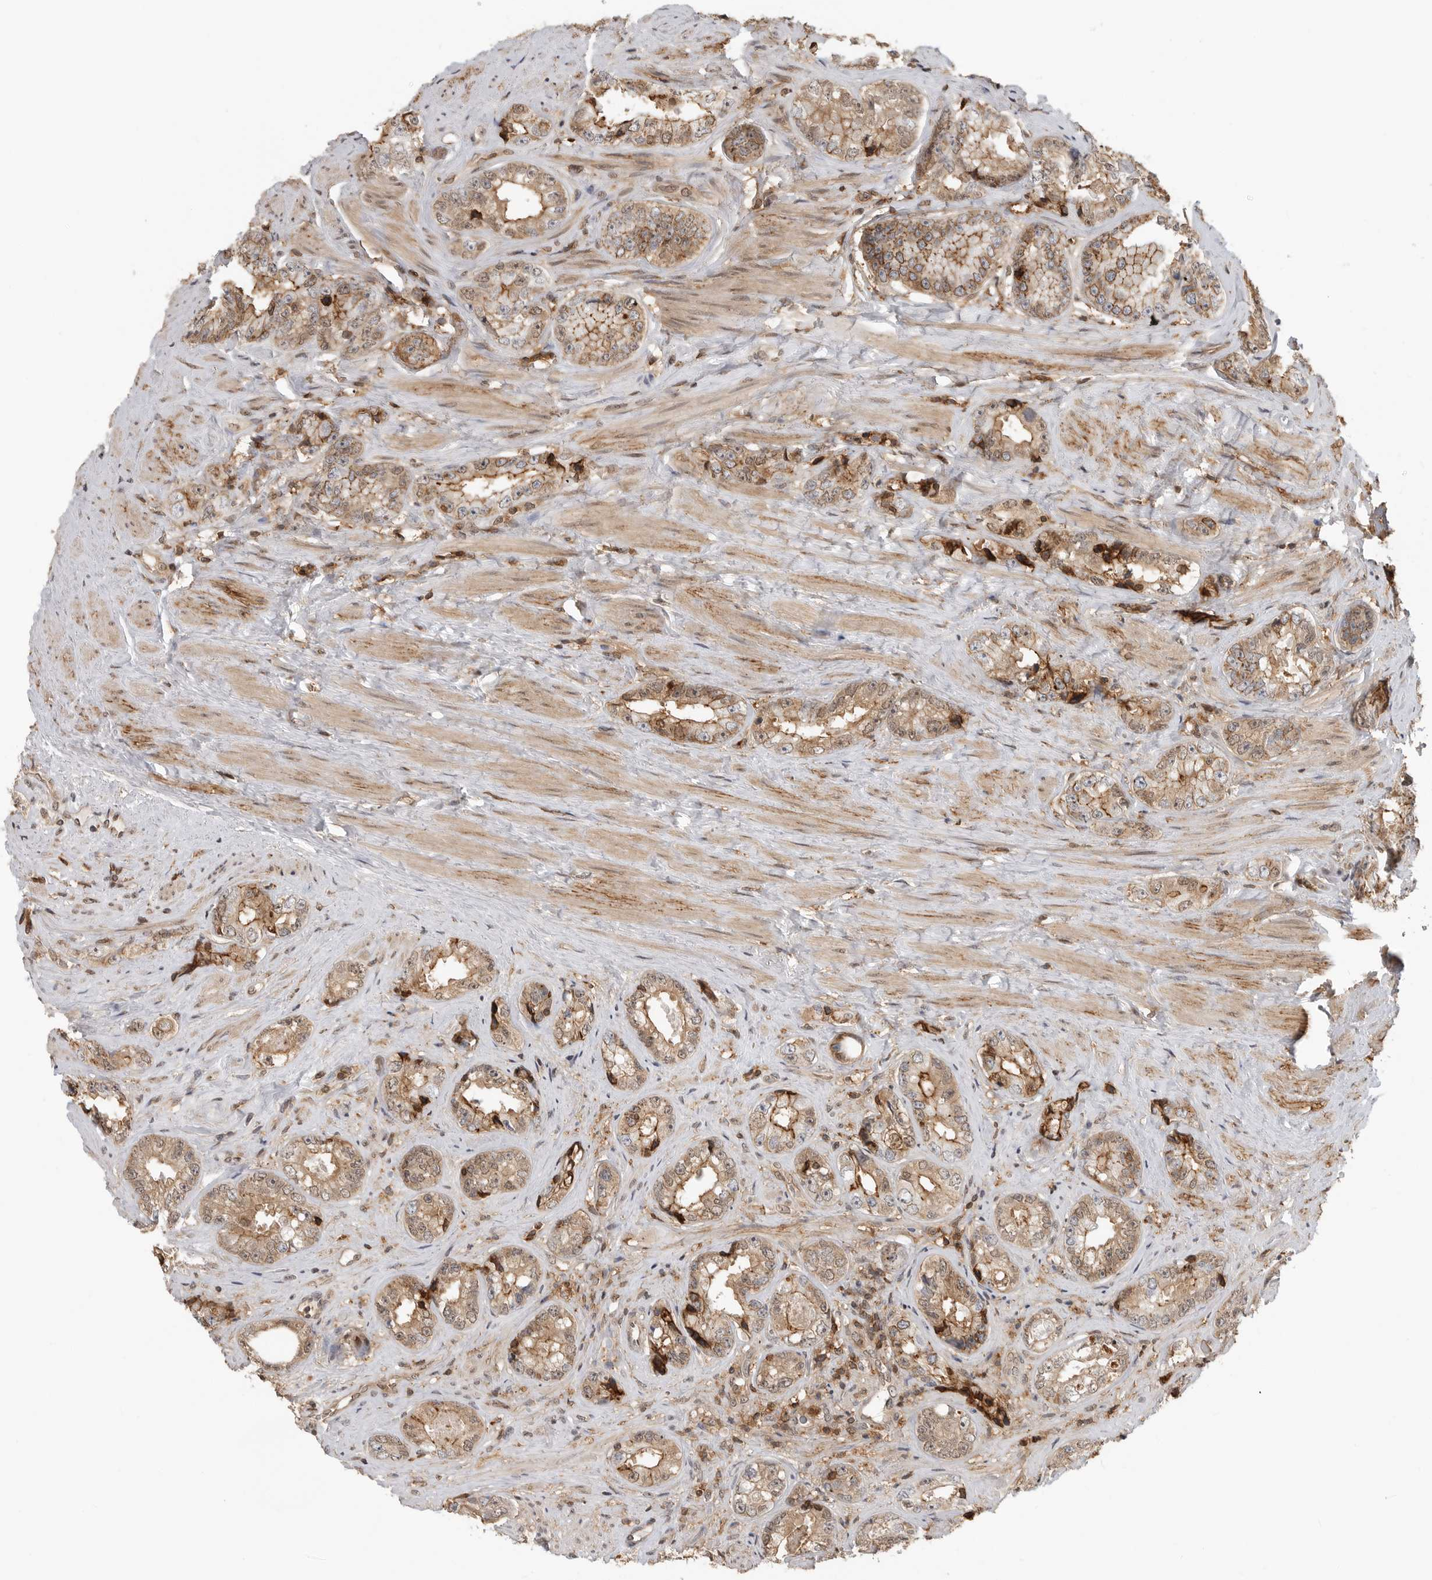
{"staining": {"intensity": "moderate", "quantity": ">75%", "location": "cytoplasmic/membranous"}, "tissue": "prostate cancer", "cell_type": "Tumor cells", "image_type": "cancer", "snomed": [{"axis": "morphology", "description": "Adenocarcinoma, High grade"}, {"axis": "topography", "description": "Prostate"}], "caption": "Protein expression analysis of human prostate cancer (adenocarcinoma (high-grade)) reveals moderate cytoplasmic/membranous staining in approximately >75% of tumor cells.", "gene": "ANXA11", "patient": {"sex": "male", "age": 61}}